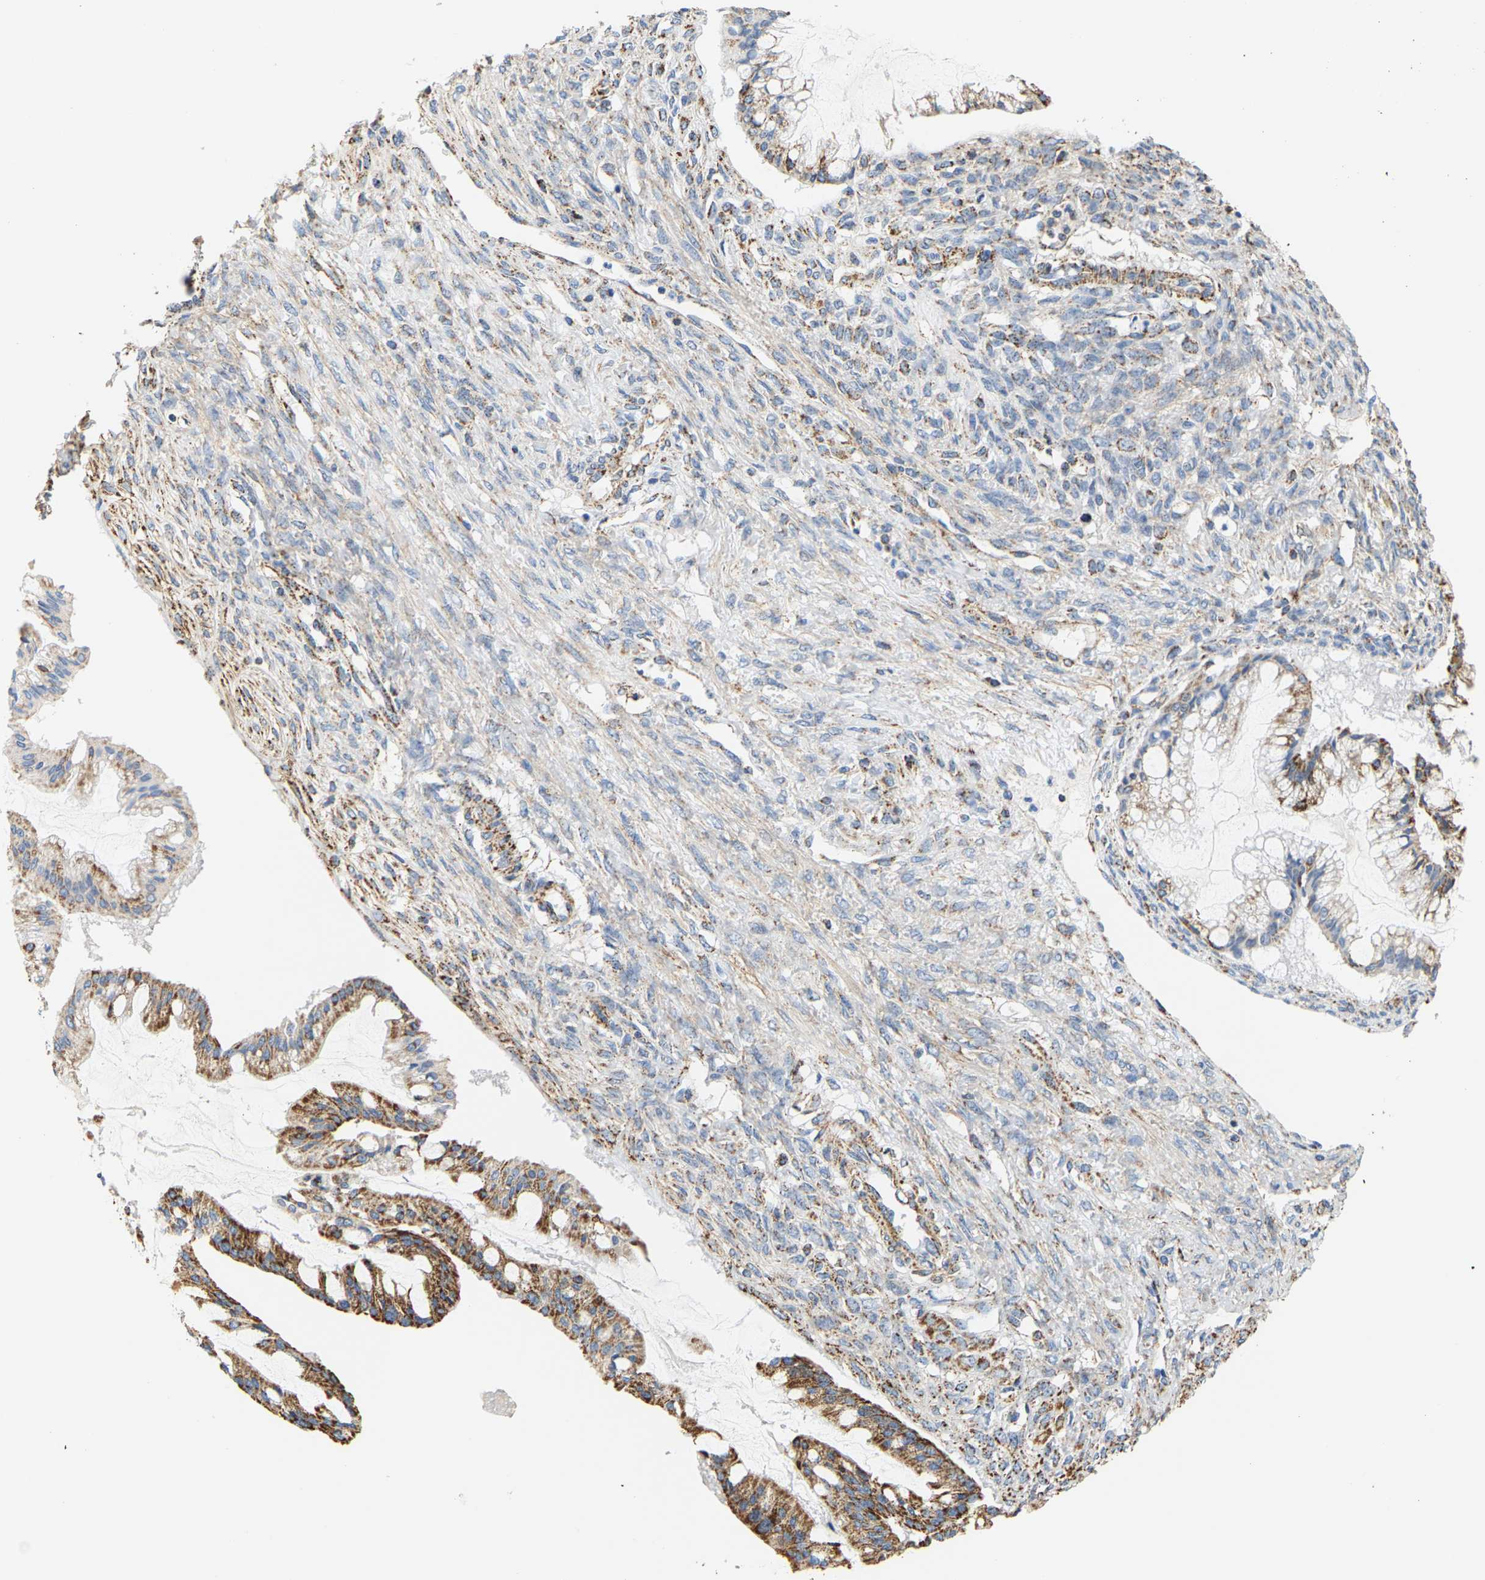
{"staining": {"intensity": "moderate", "quantity": "25%-75%", "location": "cytoplasmic/membranous"}, "tissue": "ovarian cancer", "cell_type": "Tumor cells", "image_type": "cancer", "snomed": [{"axis": "morphology", "description": "Cystadenocarcinoma, mucinous, NOS"}, {"axis": "topography", "description": "Ovary"}], "caption": "DAB (3,3'-diaminobenzidine) immunohistochemical staining of human ovarian cancer (mucinous cystadenocarcinoma) reveals moderate cytoplasmic/membranous protein staining in about 25%-75% of tumor cells.", "gene": "SHMT2", "patient": {"sex": "female", "age": 73}}